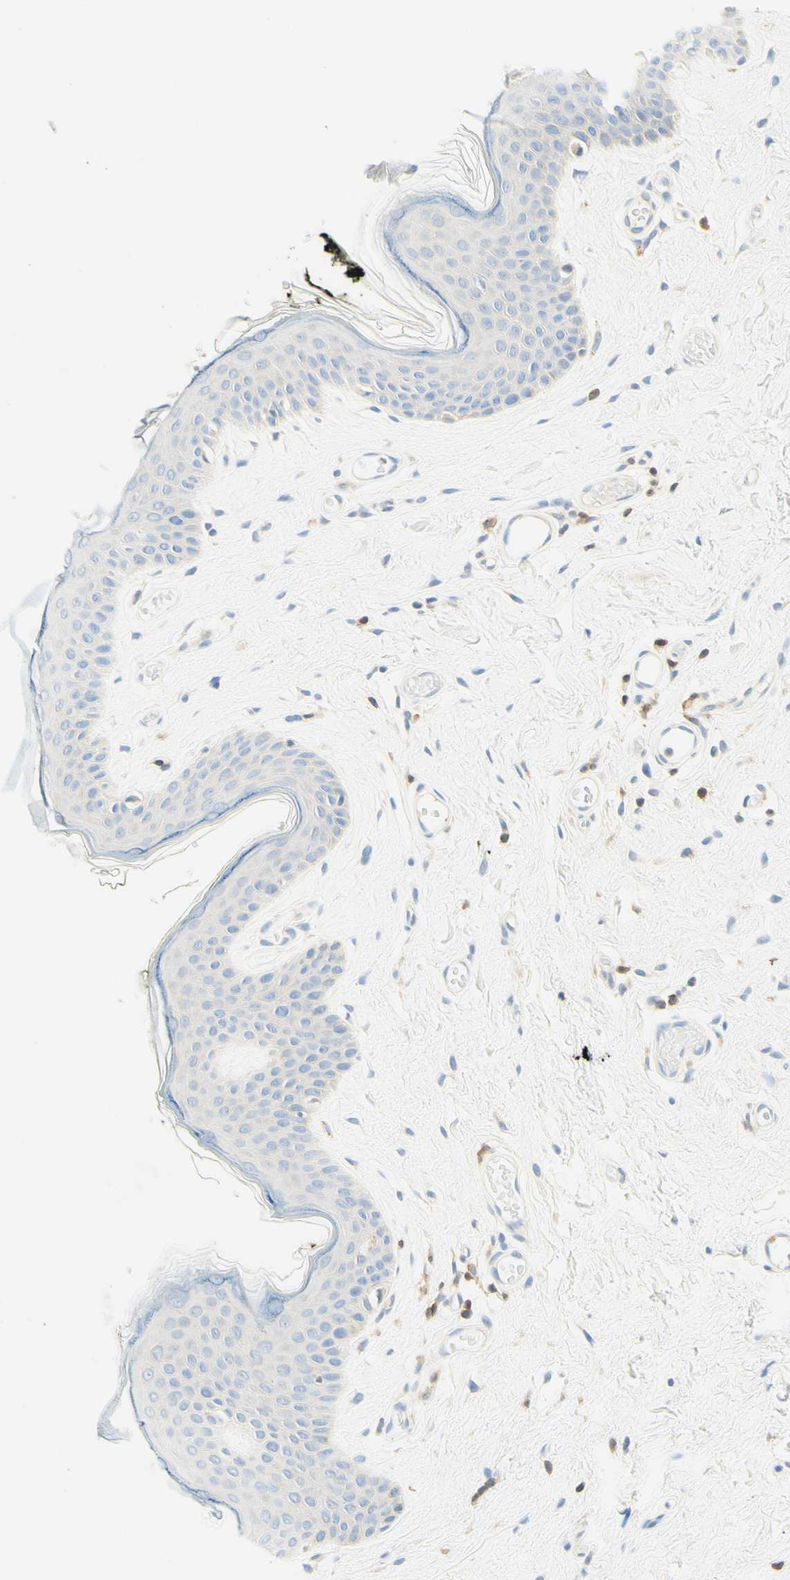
{"staining": {"intensity": "negative", "quantity": "none", "location": "none"}, "tissue": "skin", "cell_type": "Epidermal cells", "image_type": "normal", "snomed": [{"axis": "morphology", "description": "Normal tissue, NOS"}, {"axis": "morphology", "description": "Inflammation, NOS"}, {"axis": "topography", "description": "Vulva"}], "caption": "The photomicrograph displays no significant positivity in epidermal cells of skin.", "gene": "LAT", "patient": {"sex": "female", "age": 84}}